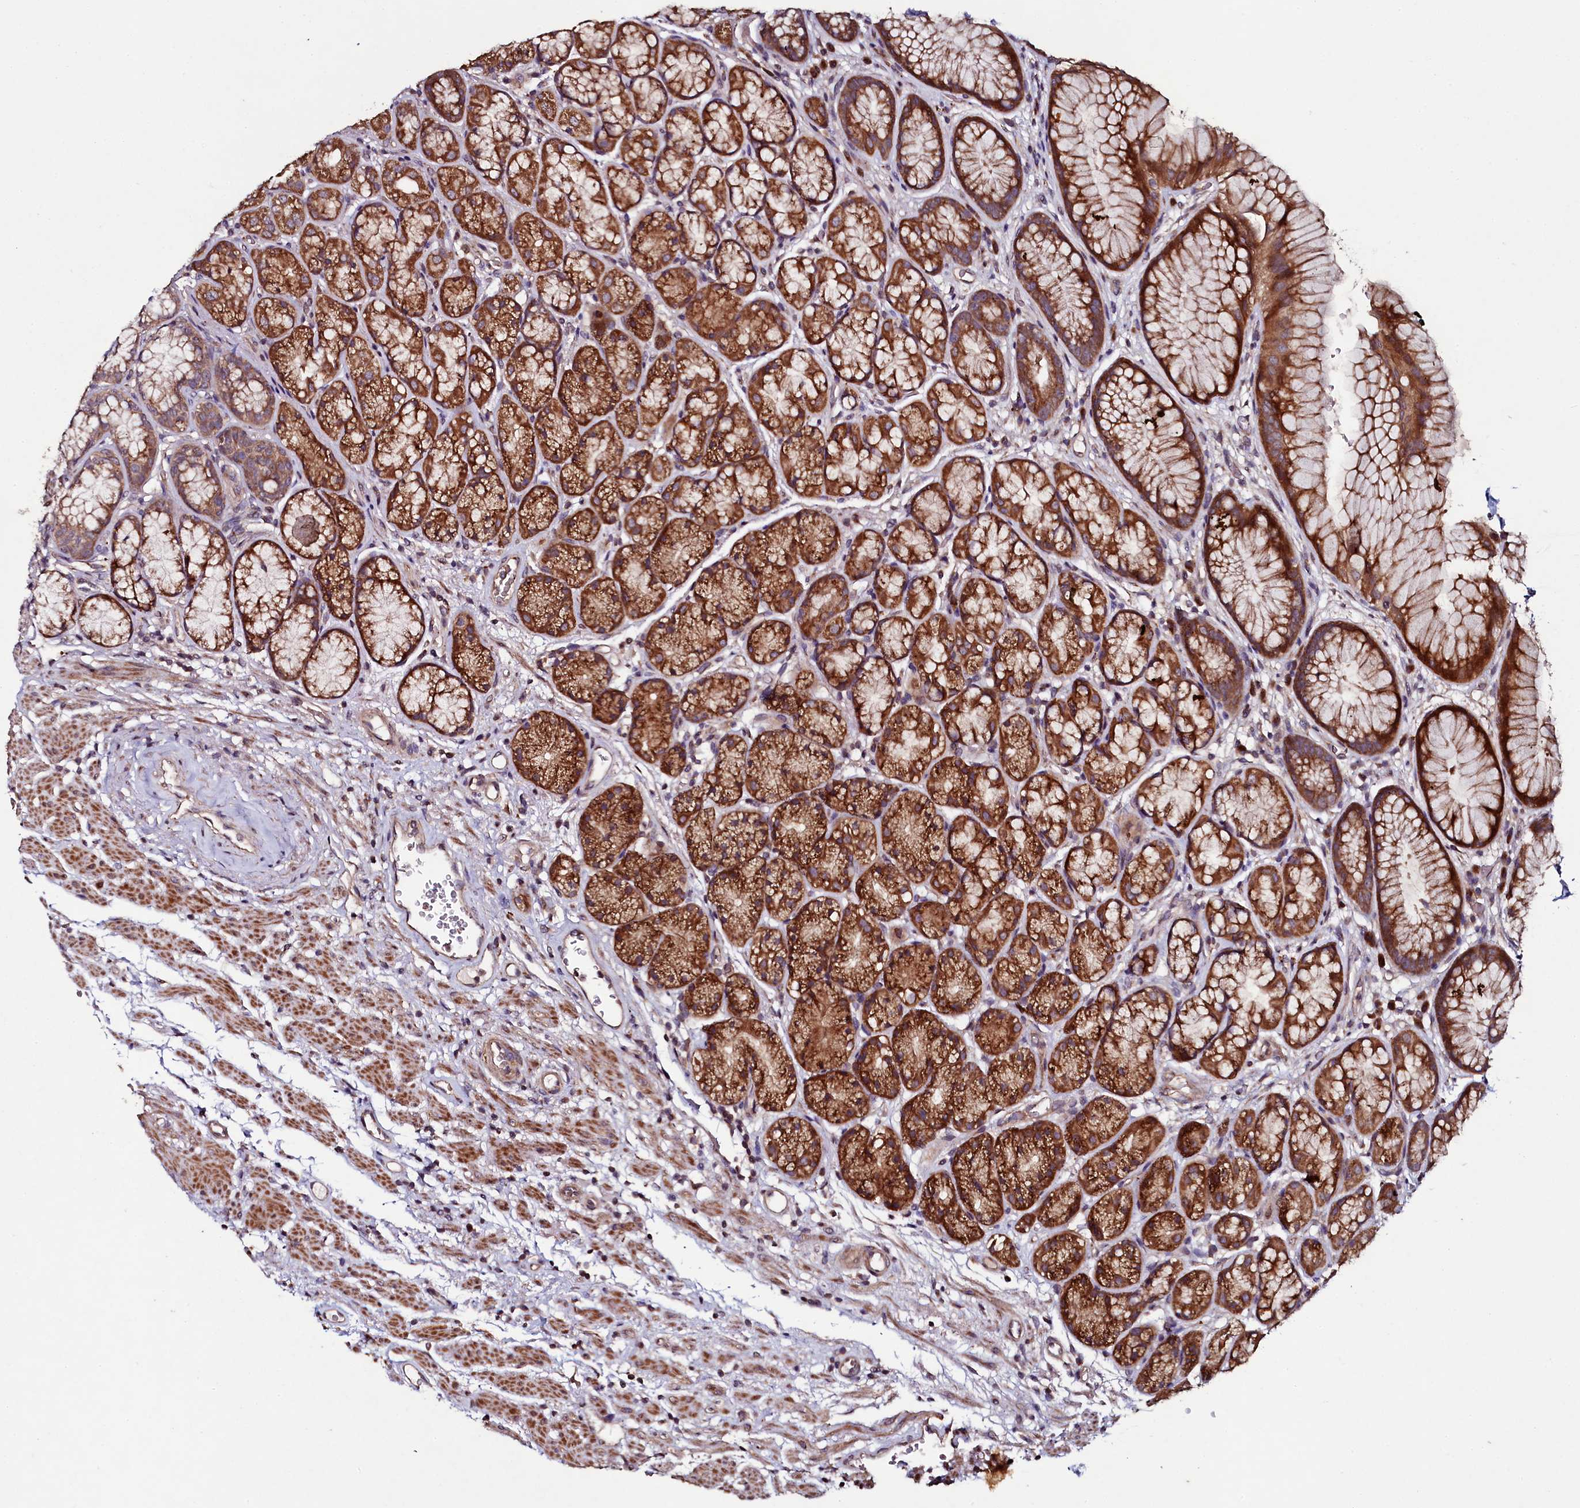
{"staining": {"intensity": "strong", "quantity": ">75%", "location": "cytoplasmic/membranous"}, "tissue": "stomach", "cell_type": "Glandular cells", "image_type": "normal", "snomed": [{"axis": "morphology", "description": "Normal tissue, NOS"}, {"axis": "topography", "description": "Stomach"}], "caption": "Immunohistochemical staining of normal human stomach reveals high levels of strong cytoplasmic/membranous positivity in approximately >75% of glandular cells. The protein of interest is stained brown, and the nuclei are stained in blue (DAB IHC with brightfield microscopy, high magnification).", "gene": "SEC24C", "patient": {"sex": "male", "age": 63}}